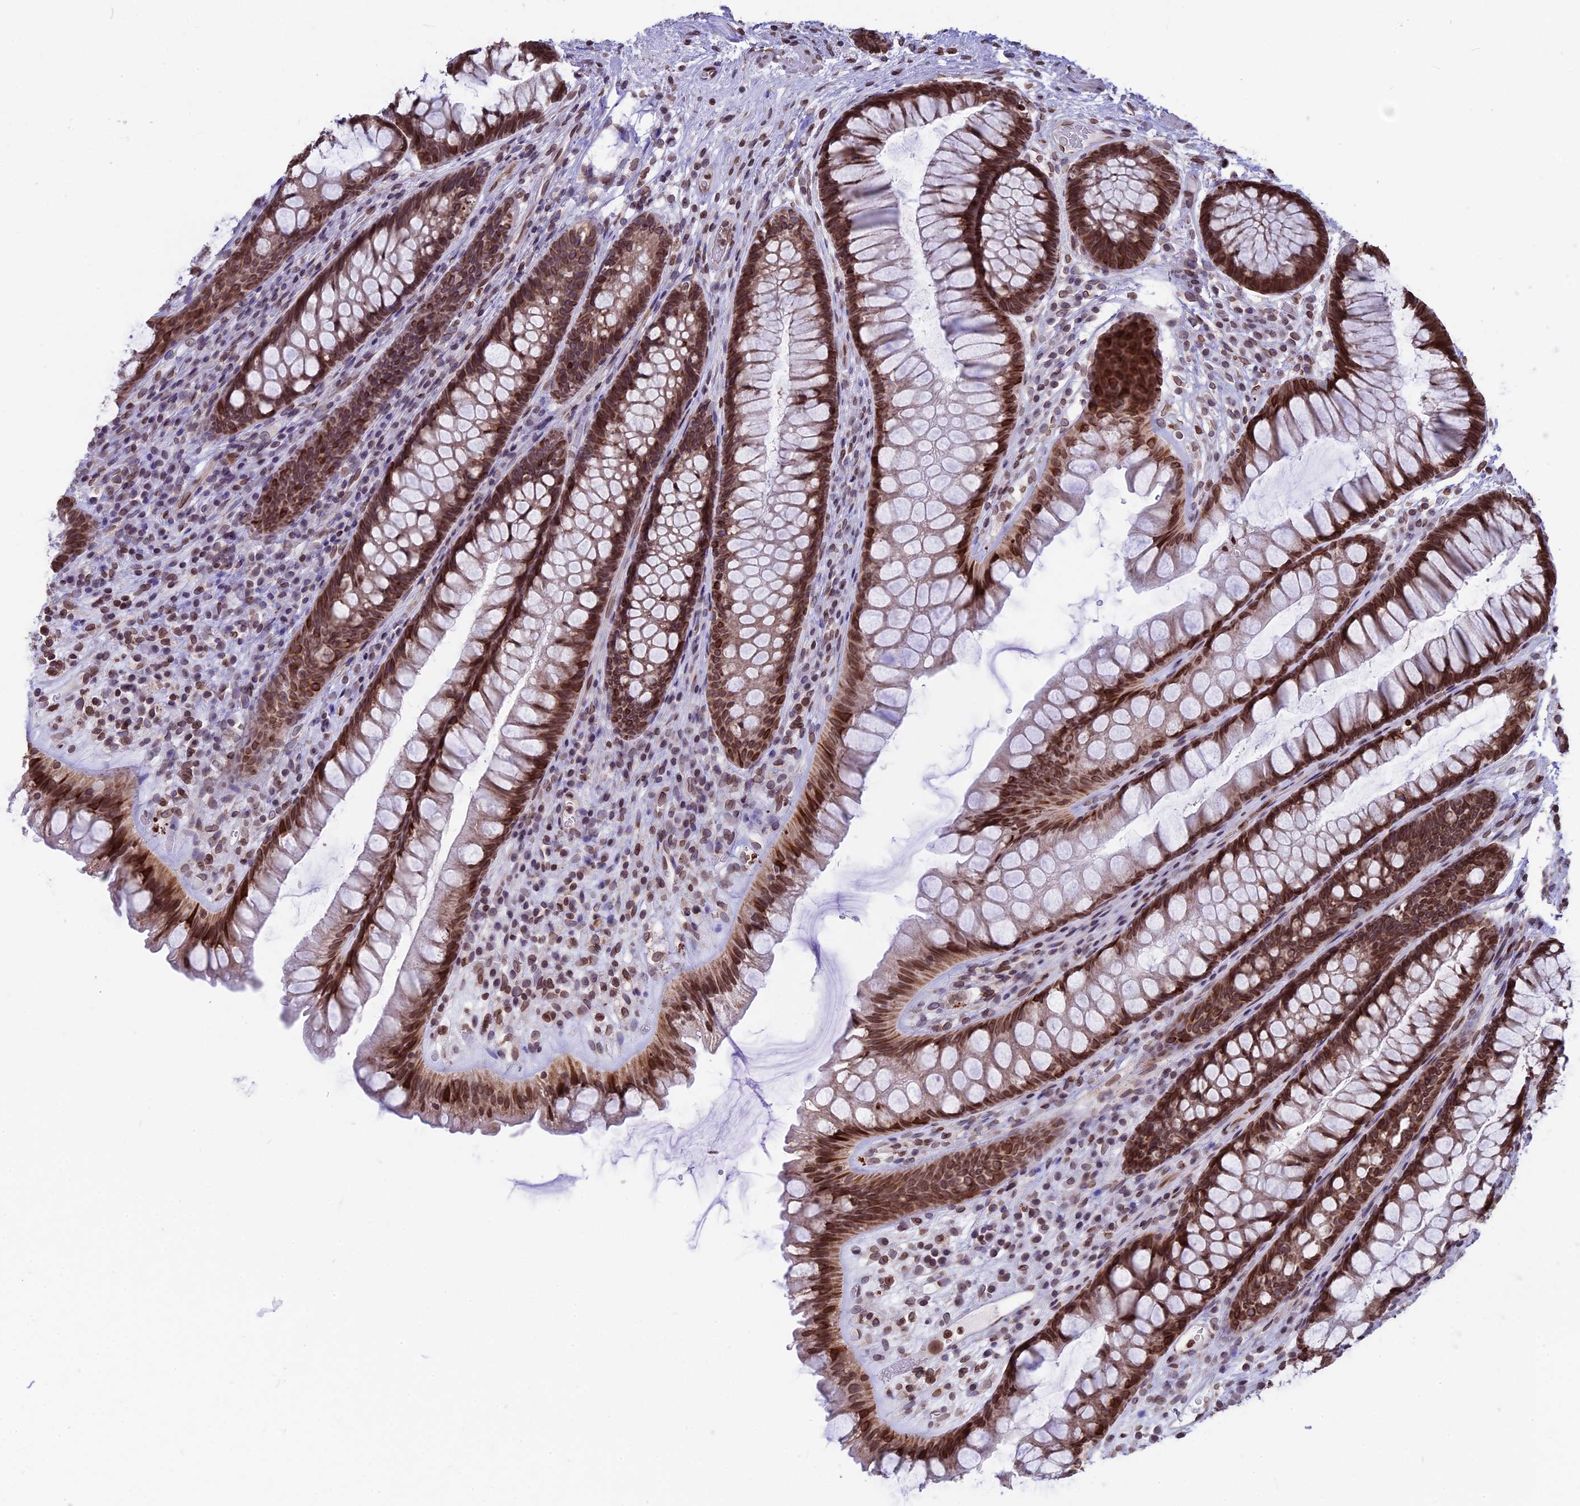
{"staining": {"intensity": "moderate", "quantity": ">75%", "location": "cytoplasmic/membranous,nuclear"}, "tissue": "rectum", "cell_type": "Glandular cells", "image_type": "normal", "snomed": [{"axis": "morphology", "description": "Normal tissue, NOS"}, {"axis": "topography", "description": "Rectum"}], "caption": "Glandular cells reveal medium levels of moderate cytoplasmic/membranous,nuclear expression in approximately >75% of cells in normal rectum.", "gene": "PTCHD4", "patient": {"sex": "male", "age": 74}}